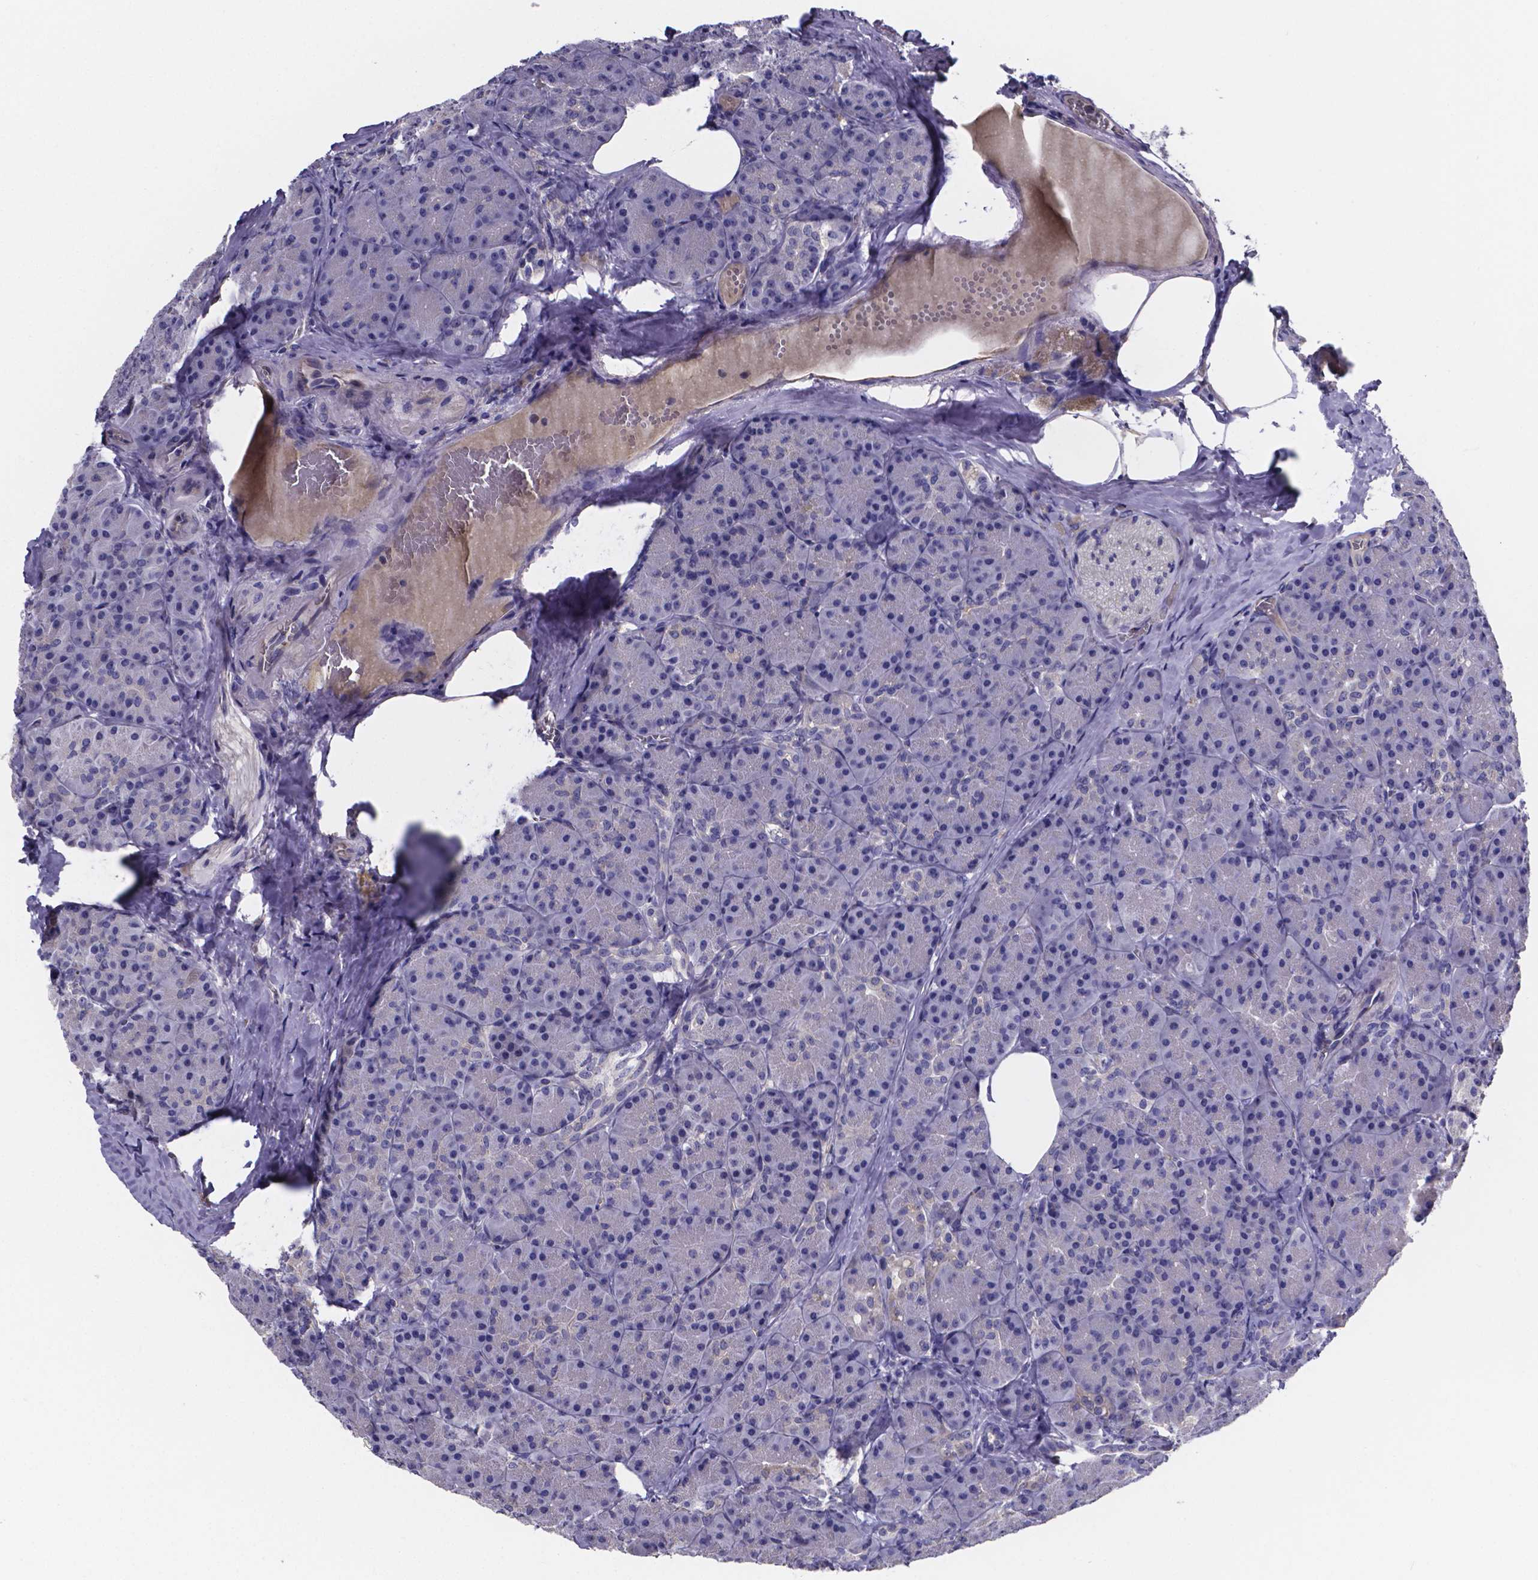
{"staining": {"intensity": "negative", "quantity": "none", "location": "none"}, "tissue": "pancreas", "cell_type": "Exocrine glandular cells", "image_type": "normal", "snomed": [{"axis": "morphology", "description": "Normal tissue, NOS"}, {"axis": "topography", "description": "Pancreas"}], "caption": "Pancreas stained for a protein using immunohistochemistry displays no staining exocrine glandular cells.", "gene": "SFRP4", "patient": {"sex": "male", "age": 57}}